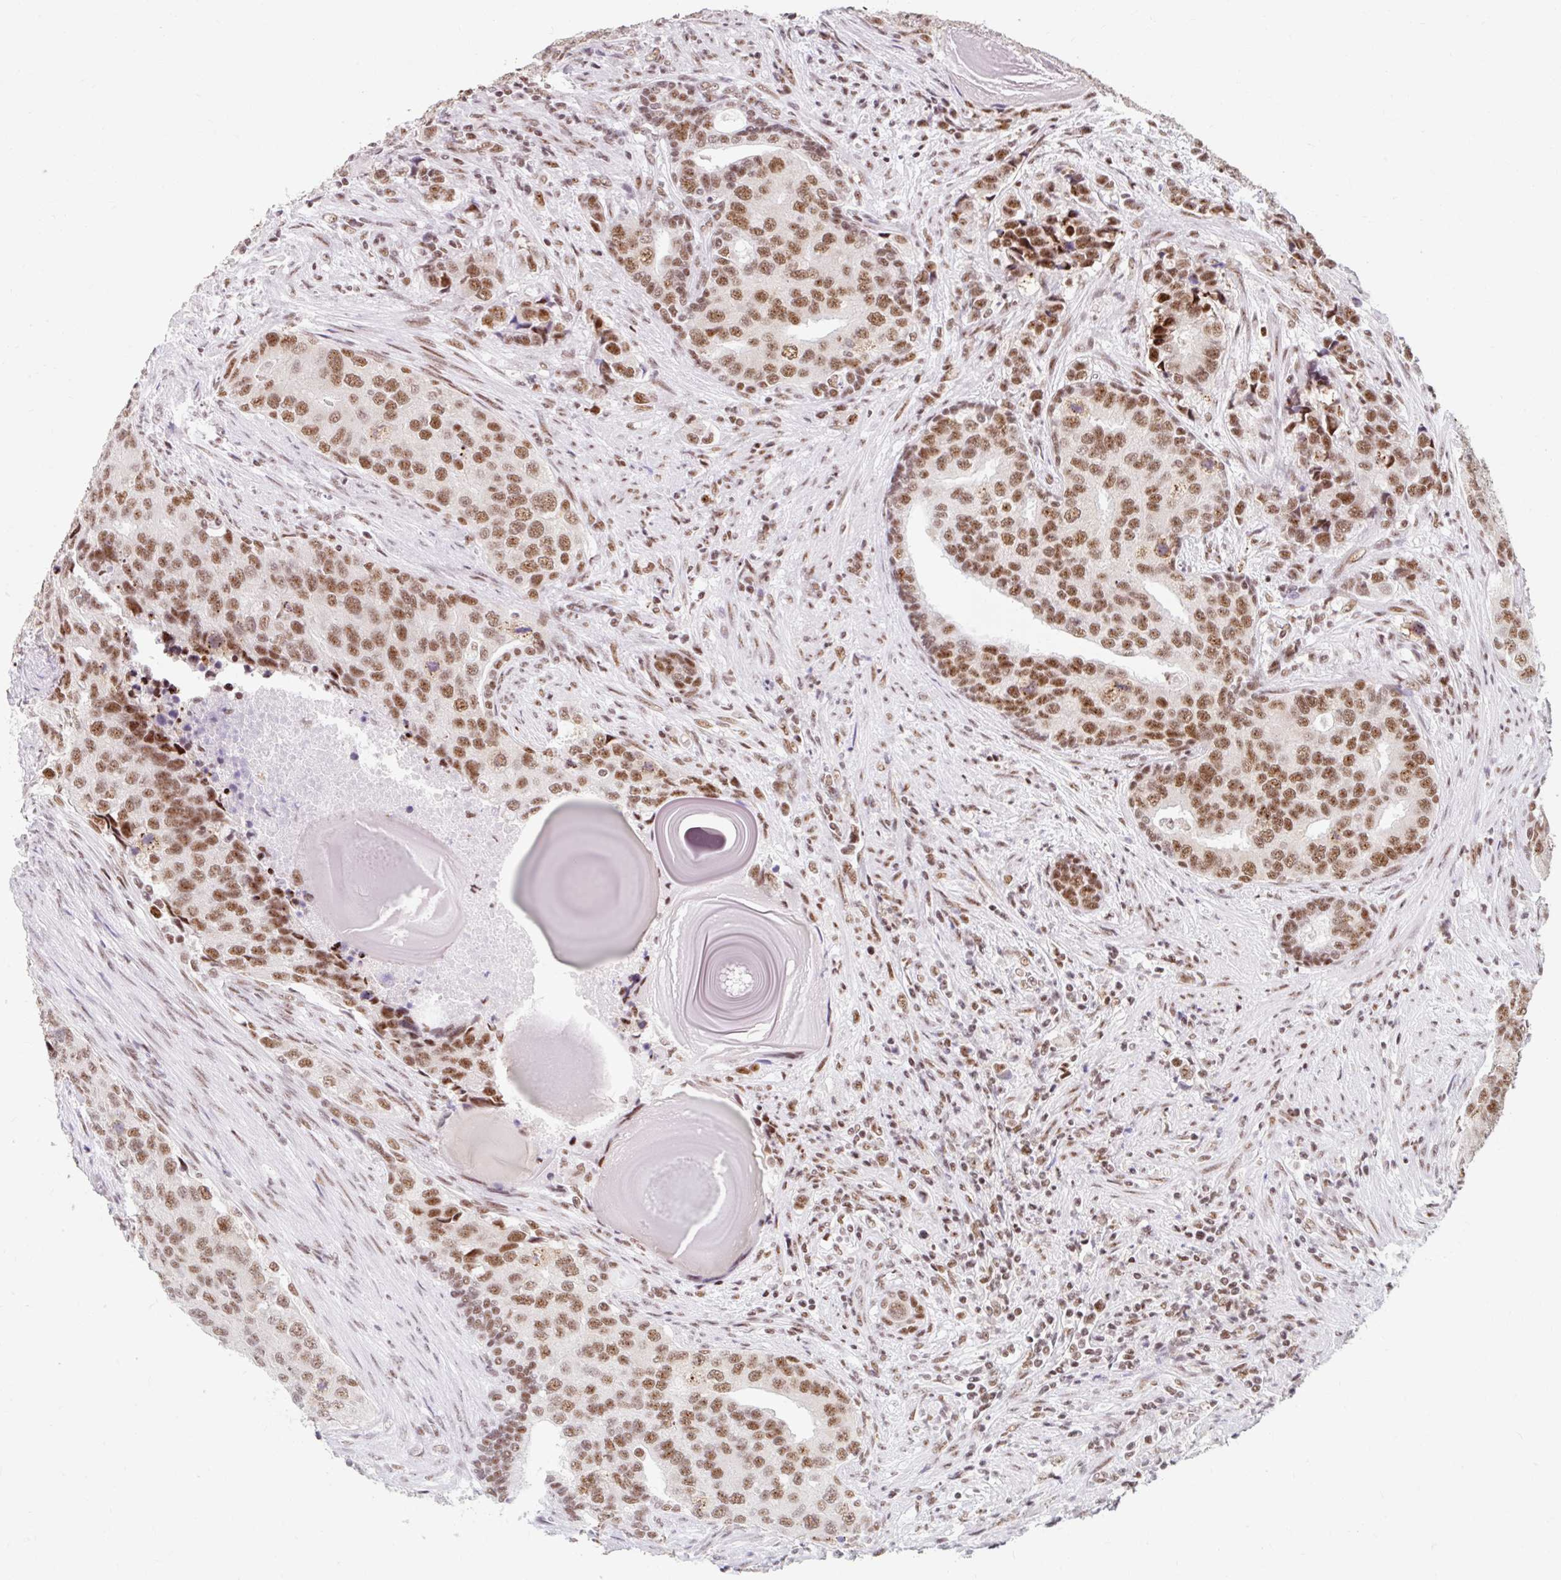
{"staining": {"intensity": "moderate", "quantity": ">75%", "location": "nuclear"}, "tissue": "prostate cancer", "cell_type": "Tumor cells", "image_type": "cancer", "snomed": [{"axis": "morphology", "description": "Adenocarcinoma, High grade"}, {"axis": "topography", "description": "Prostate"}], "caption": "Immunohistochemical staining of human prostate cancer demonstrates medium levels of moderate nuclear staining in about >75% of tumor cells.", "gene": "SRSF10", "patient": {"sex": "male", "age": 68}}